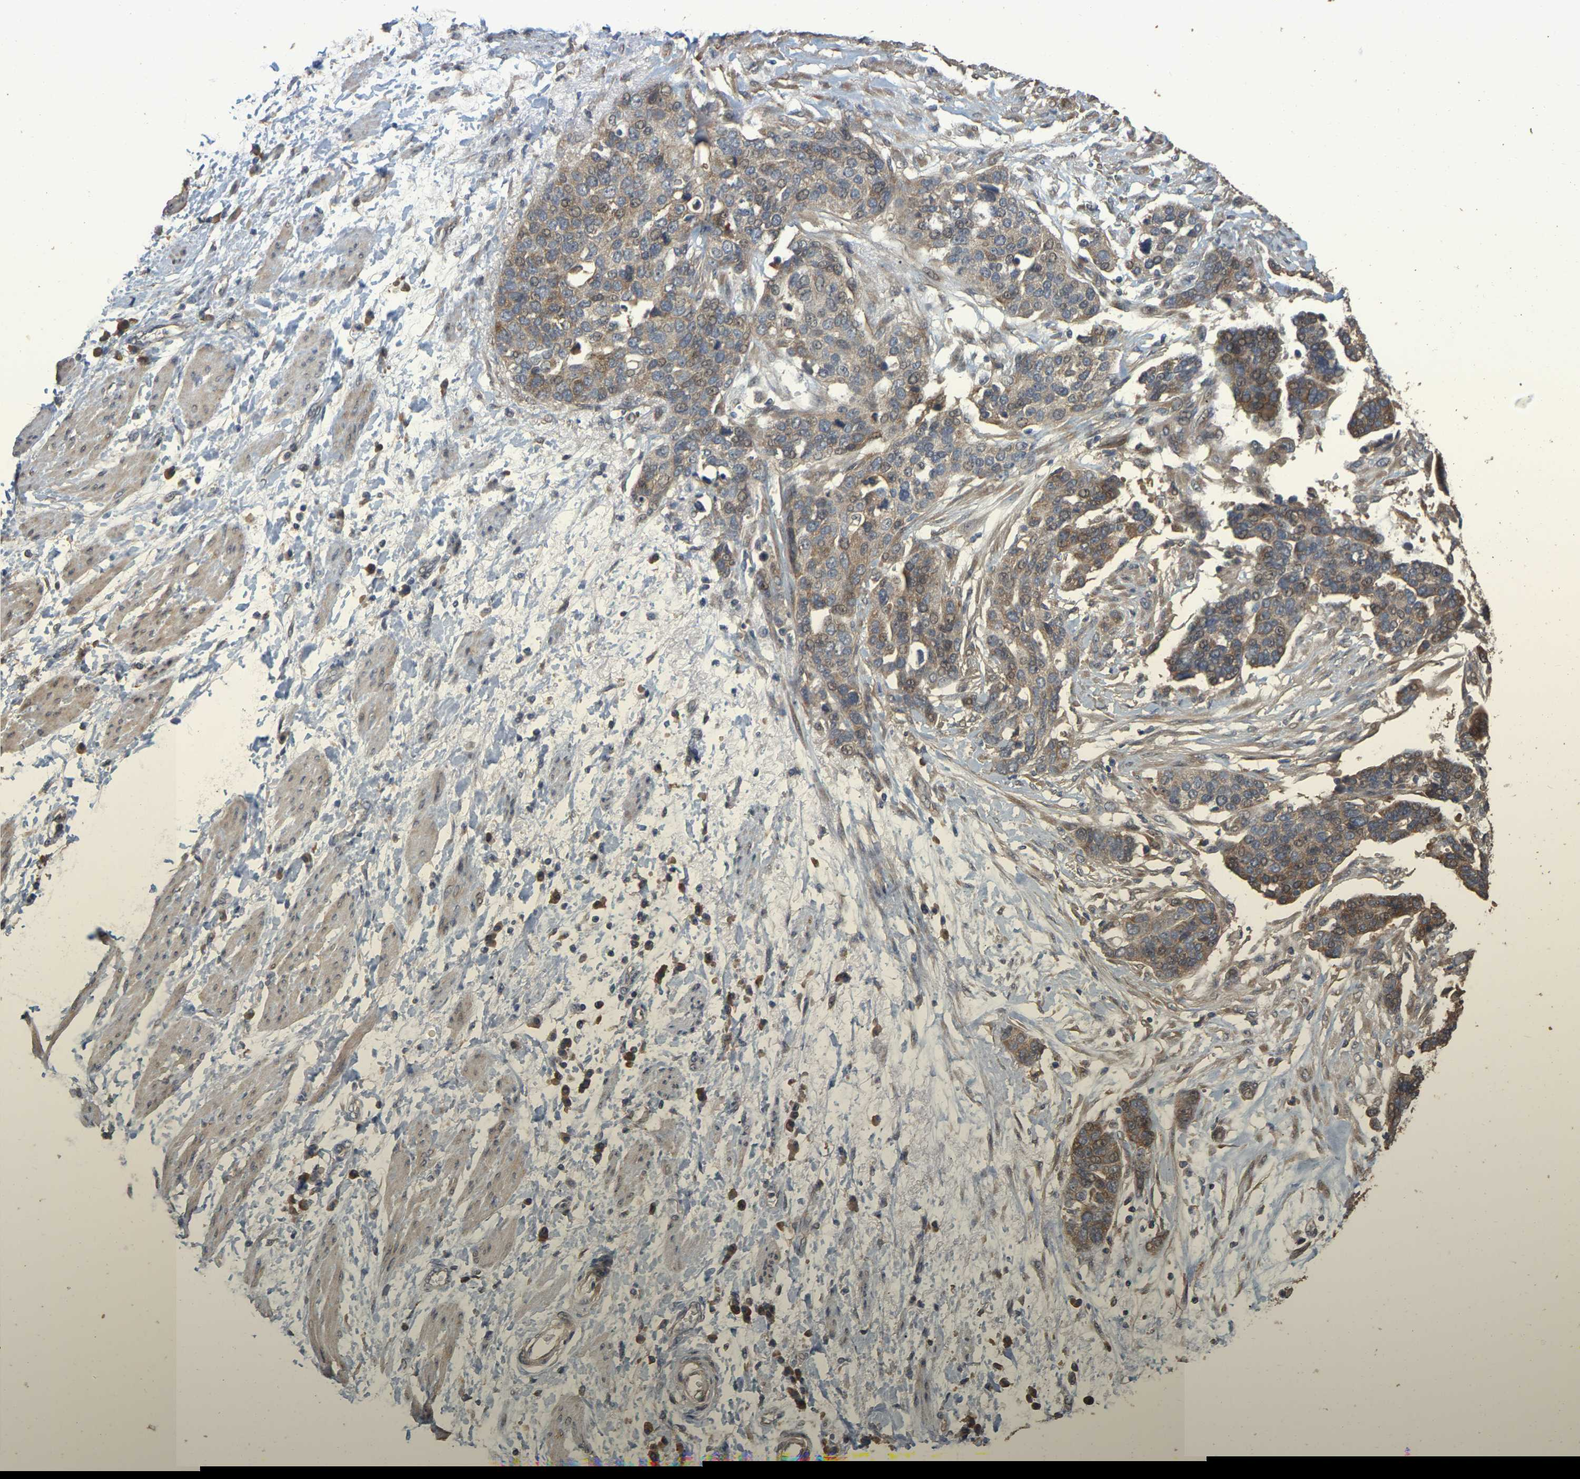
{"staining": {"intensity": "moderate", "quantity": ">75%", "location": "cytoplasmic/membranous,nuclear"}, "tissue": "ovarian cancer", "cell_type": "Tumor cells", "image_type": "cancer", "snomed": [{"axis": "morphology", "description": "Cystadenocarcinoma, serous, NOS"}, {"axis": "topography", "description": "Ovary"}], "caption": "Human ovarian cancer stained for a protein (brown) displays moderate cytoplasmic/membranous and nuclear positive expression in approximately >75% of tumor cells.", "gene": "NCS1", "patient": {"sex": "female", "age": 44}}